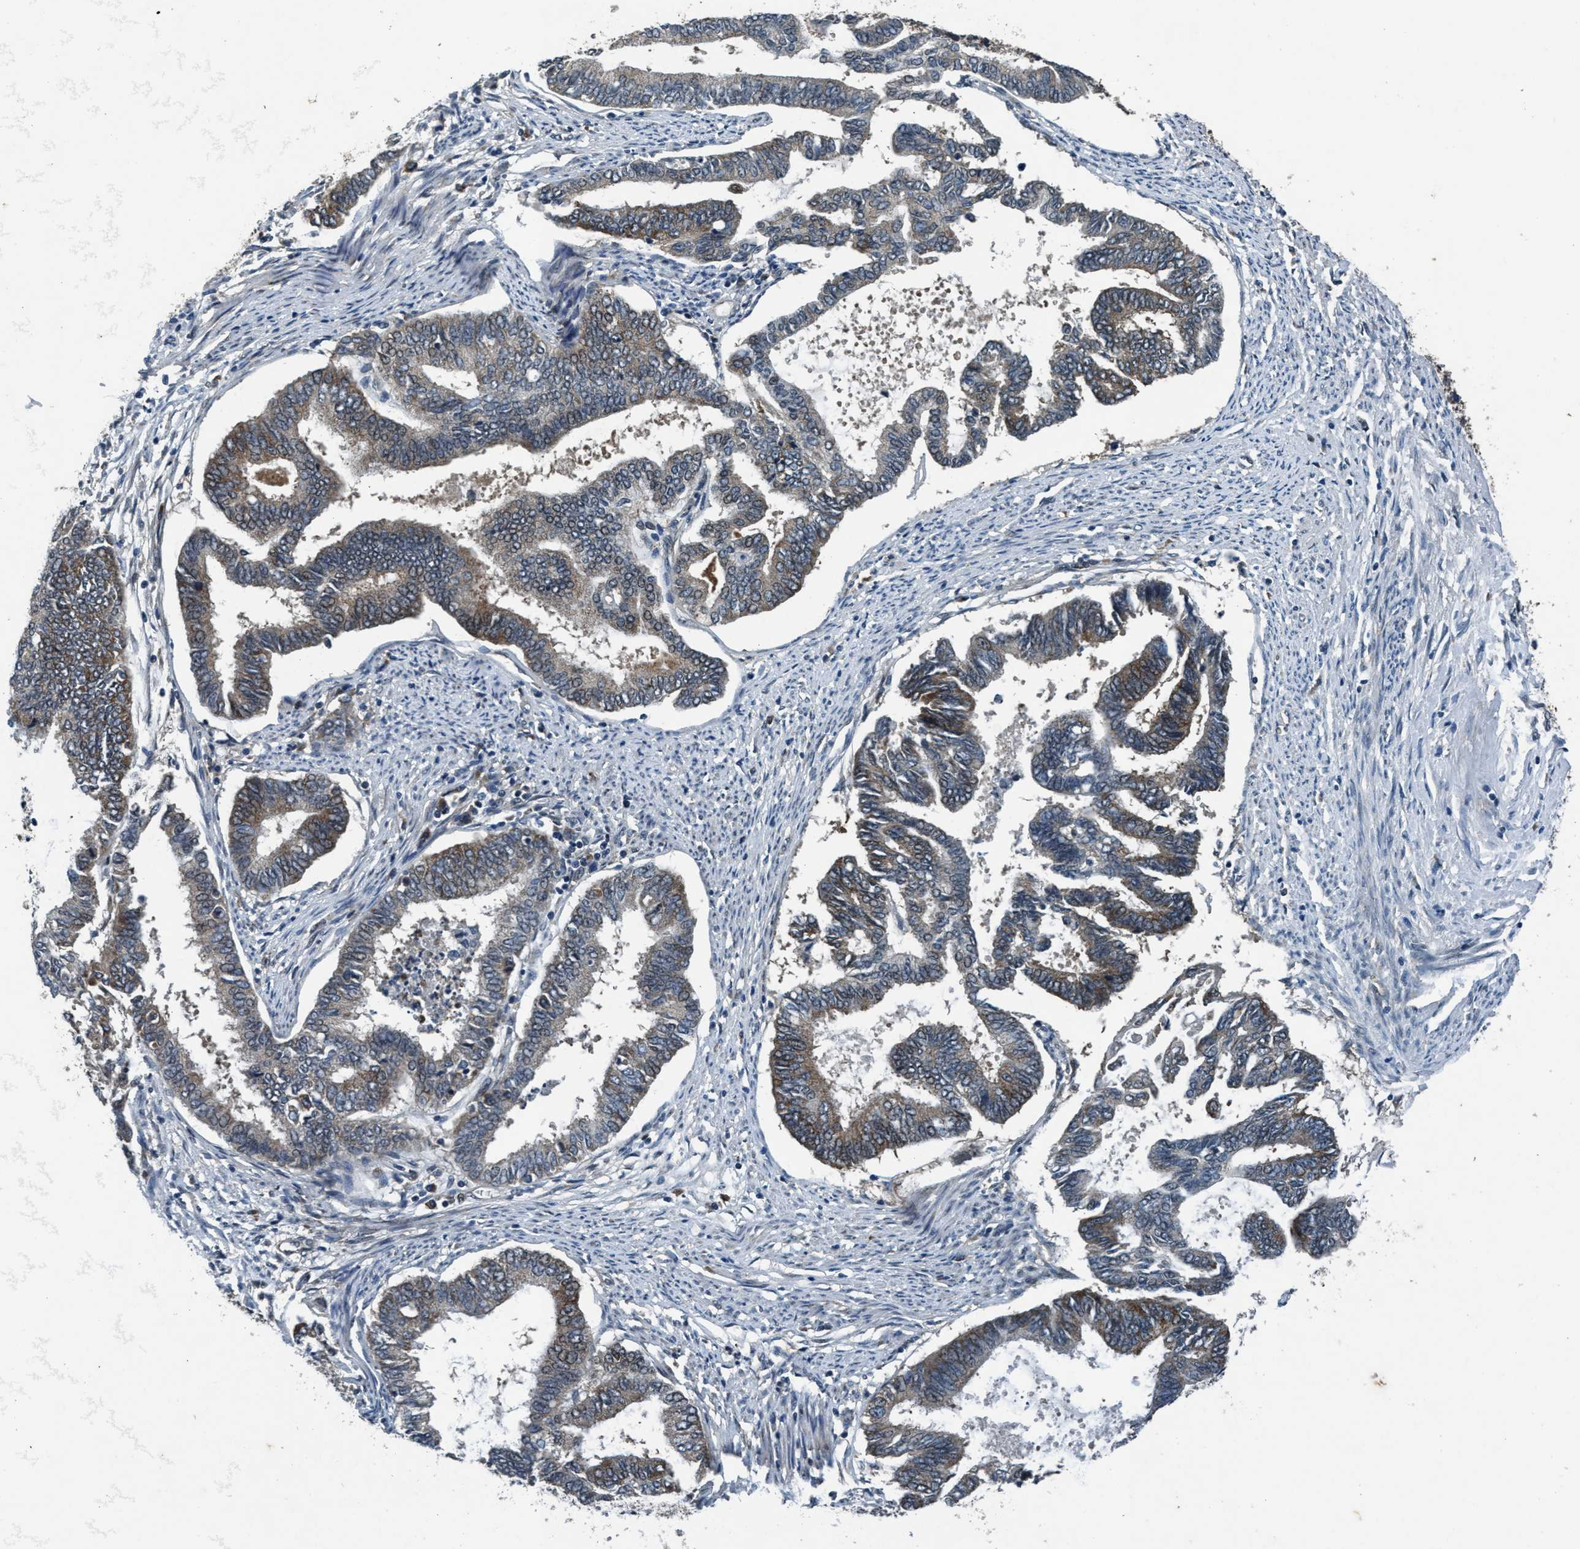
{"staining": {"intensity": "weak", "quantity": ">75%", "location": "cytoplasmic/membranous"}, "tissue": "endometrial cancer", "cell_type": "Tumor cells", "image_type": "cancer", "snomed": [{"axis": "morphology", "description": "Adenocarcinoma, NOS"}, {"axis": "topography", "description": "Endometrium"}], "caption": "Endometrial adenocarcinoma stained with DAB (3,3'-diaminobenzidine) IHC reveals low levels of weak cytoplasmic/membranous expression in about >75% of tumor cells. (DAB (3,3'-diaminobenzidine) IHC, brown staining for protein, blue staining for nuclei).", "gene": "AKT1S1", "patient": {"sex": "female", "age": 86}}